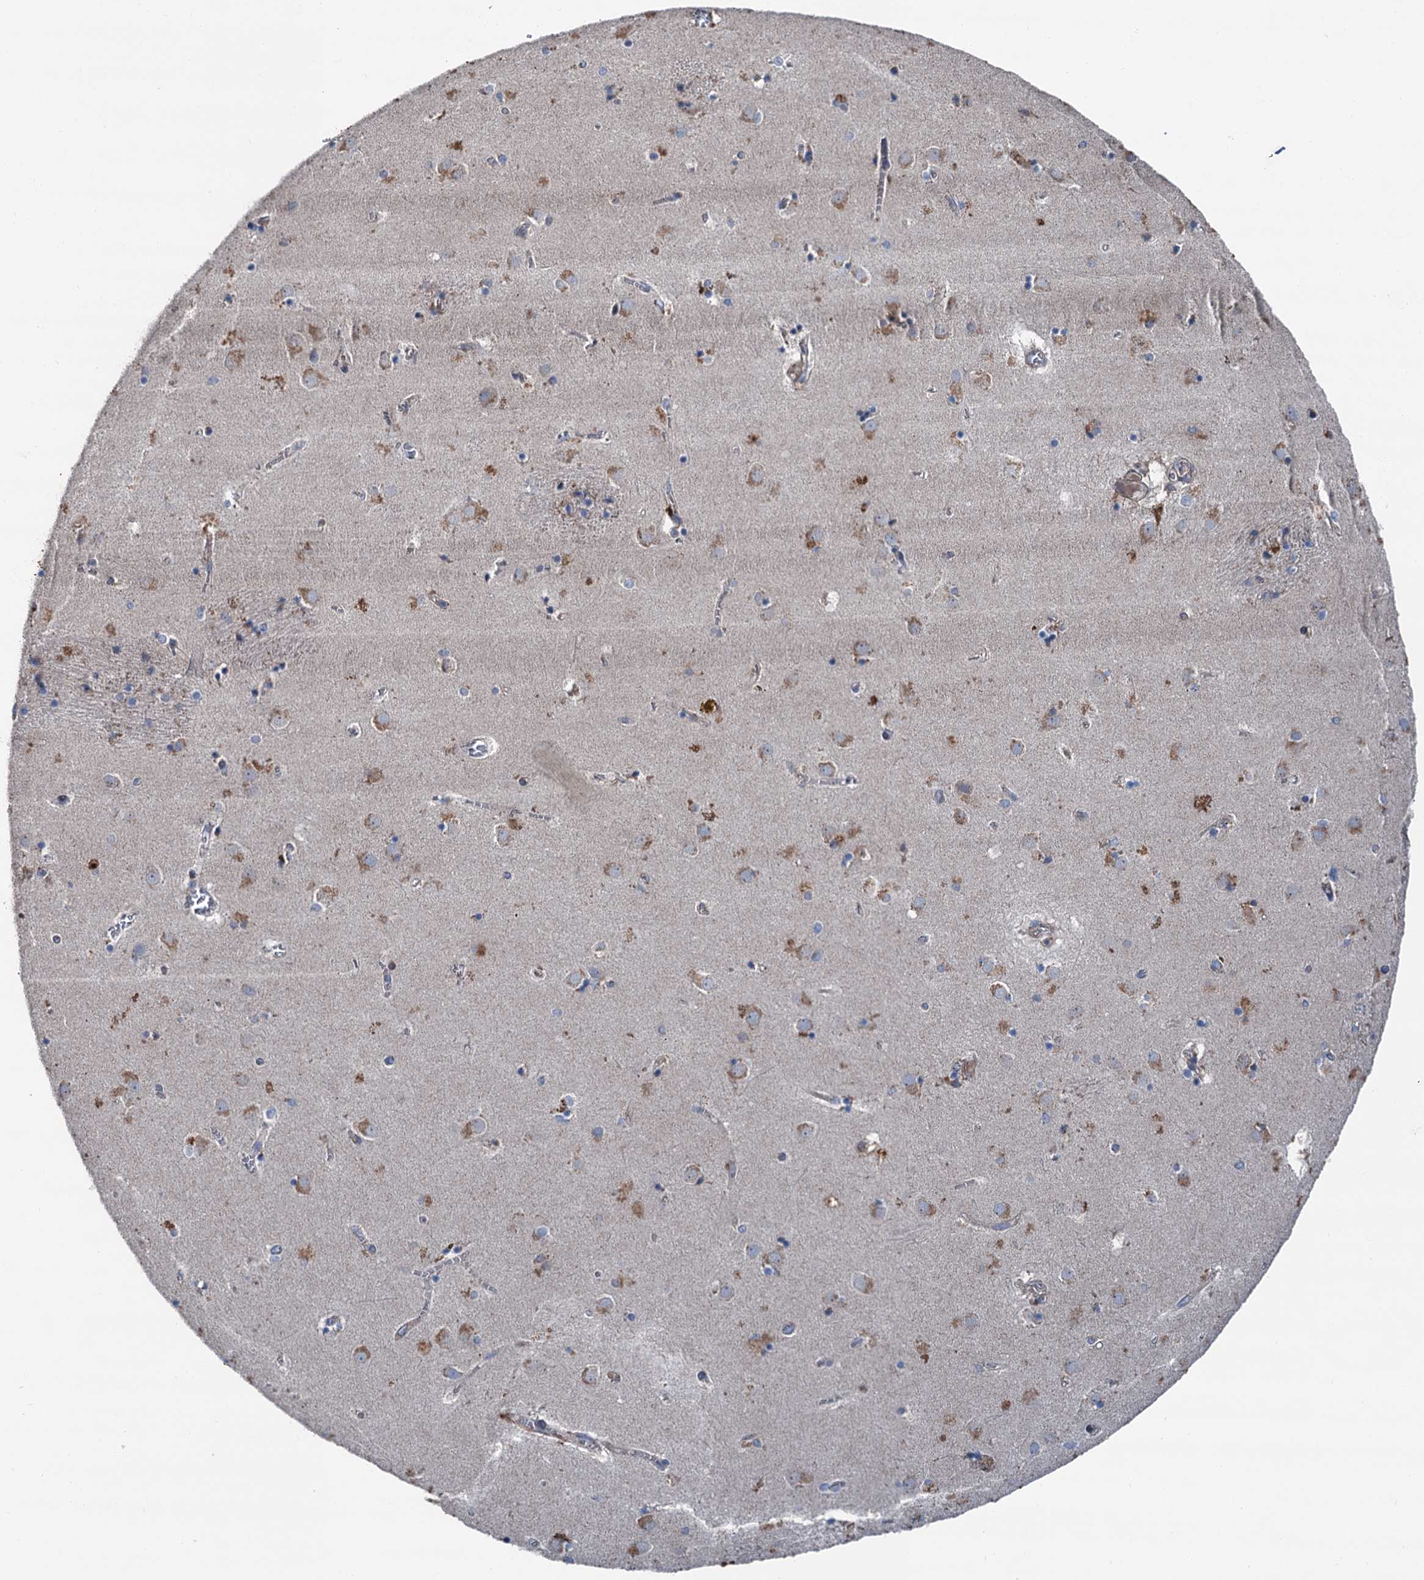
{"staining": {"intensity": "negative", "quantity": "none", "location": "none"}, "tissue": "caudate", "cell_type": "Glial cells", "image_type": "normal", "snomed": [{"axis": "morphology", "description": "Normal tissue, NOS"}, {"axis": "topography", "description": "Lateral ventricle wall"}], "caption": "The photomicrograph exhibits no staining of glial cells in benign caudate.", "gene": "RUFY1", "patient": {"sex": "male", "age": 70}}